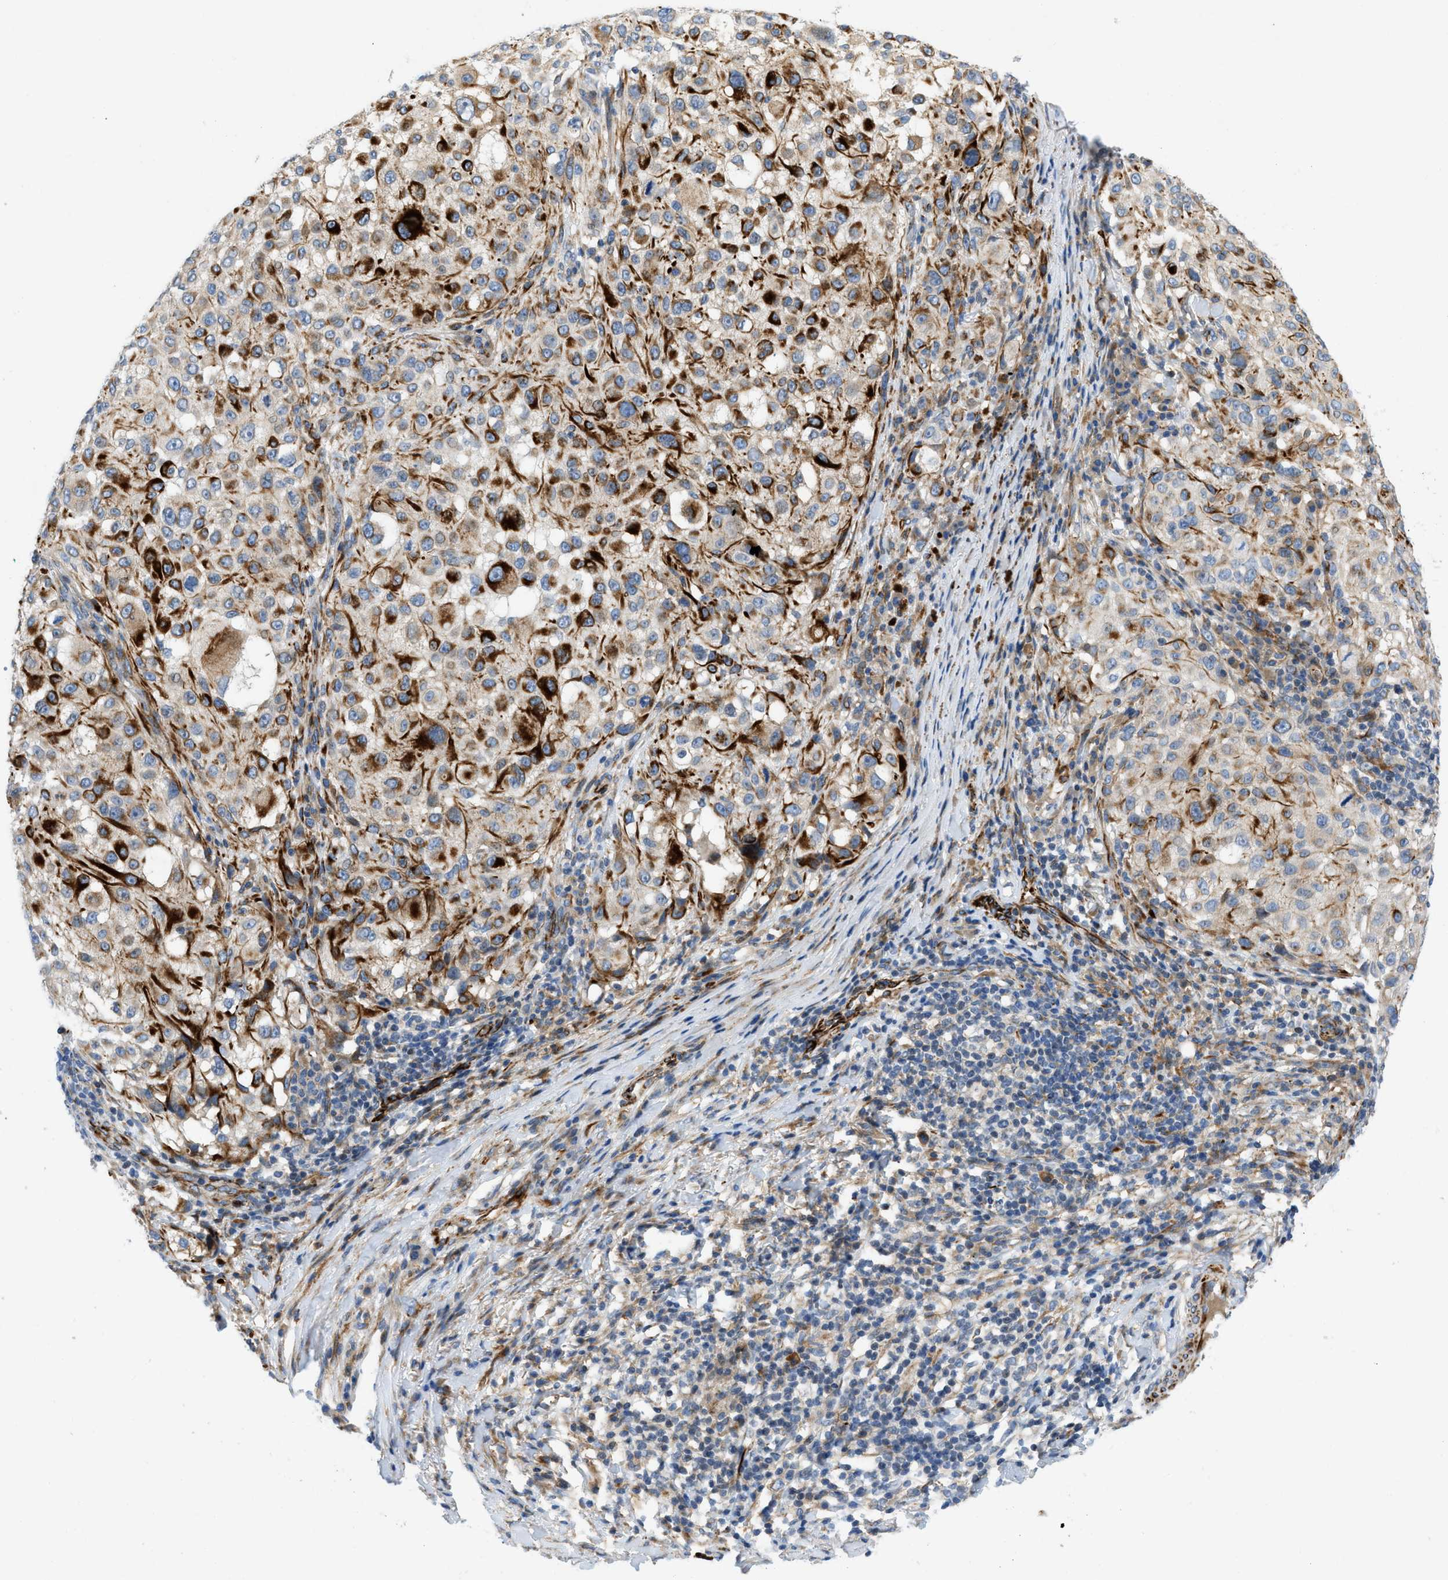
{"staining": {"intensity": "weak", "quantity": ">75%", "location": "cytoplasmic/membranous"}, "tissue": "melanoma", "cell_type": "Tumor cells", "image_type": "cancer", "snomed": [{"axis": "morphology", "description": "Necrosis, NOS"}, {"axis": "morphology", "description": "Malignant melanoma, NOS"}, {"axis": "topography", "description": "Skin"}], "caption": "Immunohistochemical staining of human malignant melanoma shows weak cytoplasmic/membranous protein expression in approximately >75% of tumor cells.", "gene": "ZNF831", "patient": {"sex": "female", "age": 87}}